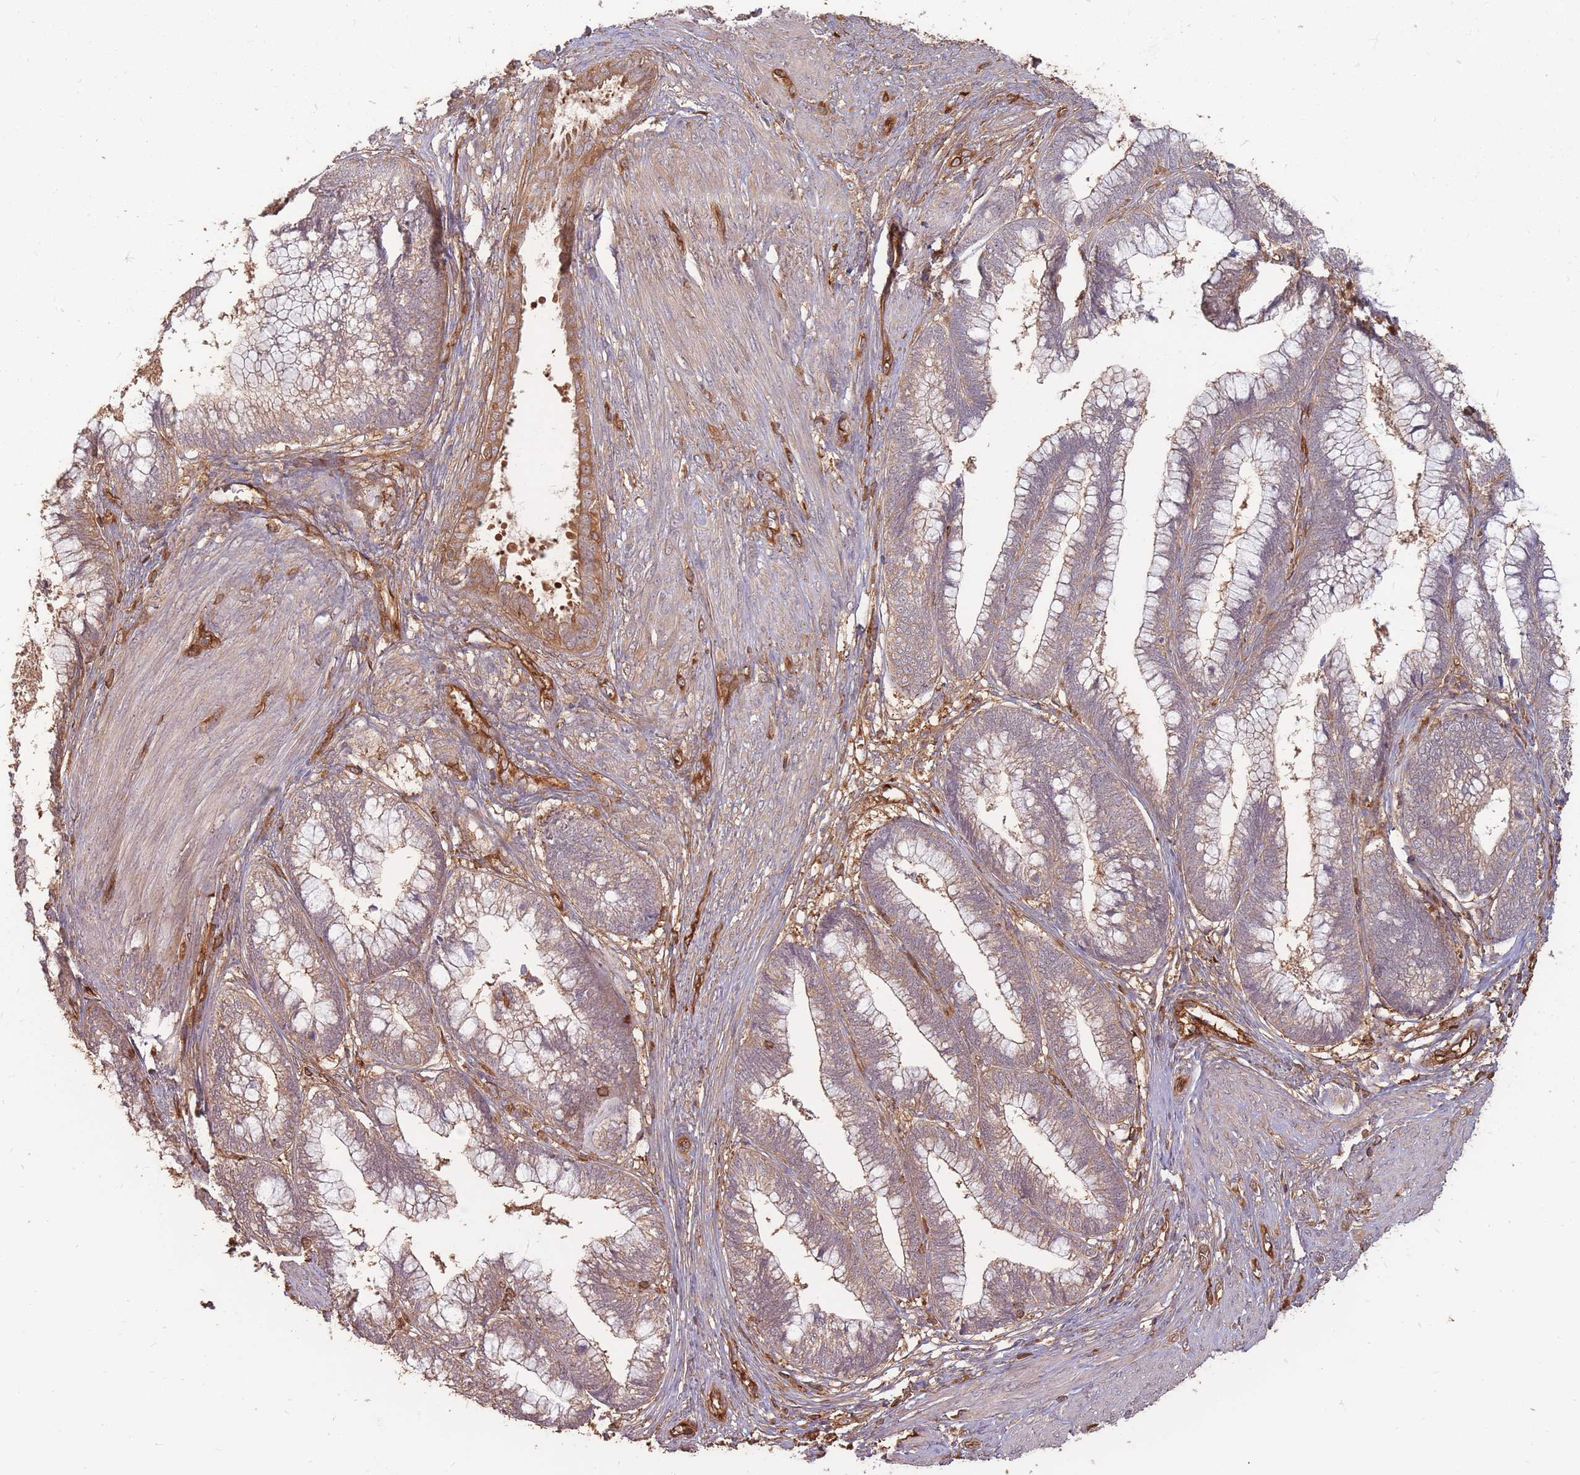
{"staining": {"intensity": "moderate", "quantity": "<25%", "location": "cytoplasmic/membranous"}, "tissue": "cervical cancer", "cell_type": "Tumor cells", "image_type": "cancer", "snomed": [{"axis": "morphology", "description": "Adenocarcinoma, NOS"}, {"axis": "topography", "description": "Cervix"}], "caption": "Cervical cancer stained with a brown dye displays moderate cytoplasmic/membranous positive positivity in approximately <25% of tumor cells.", "gene": "PLS3", "patient": {"sex": "female", "age": 44}}